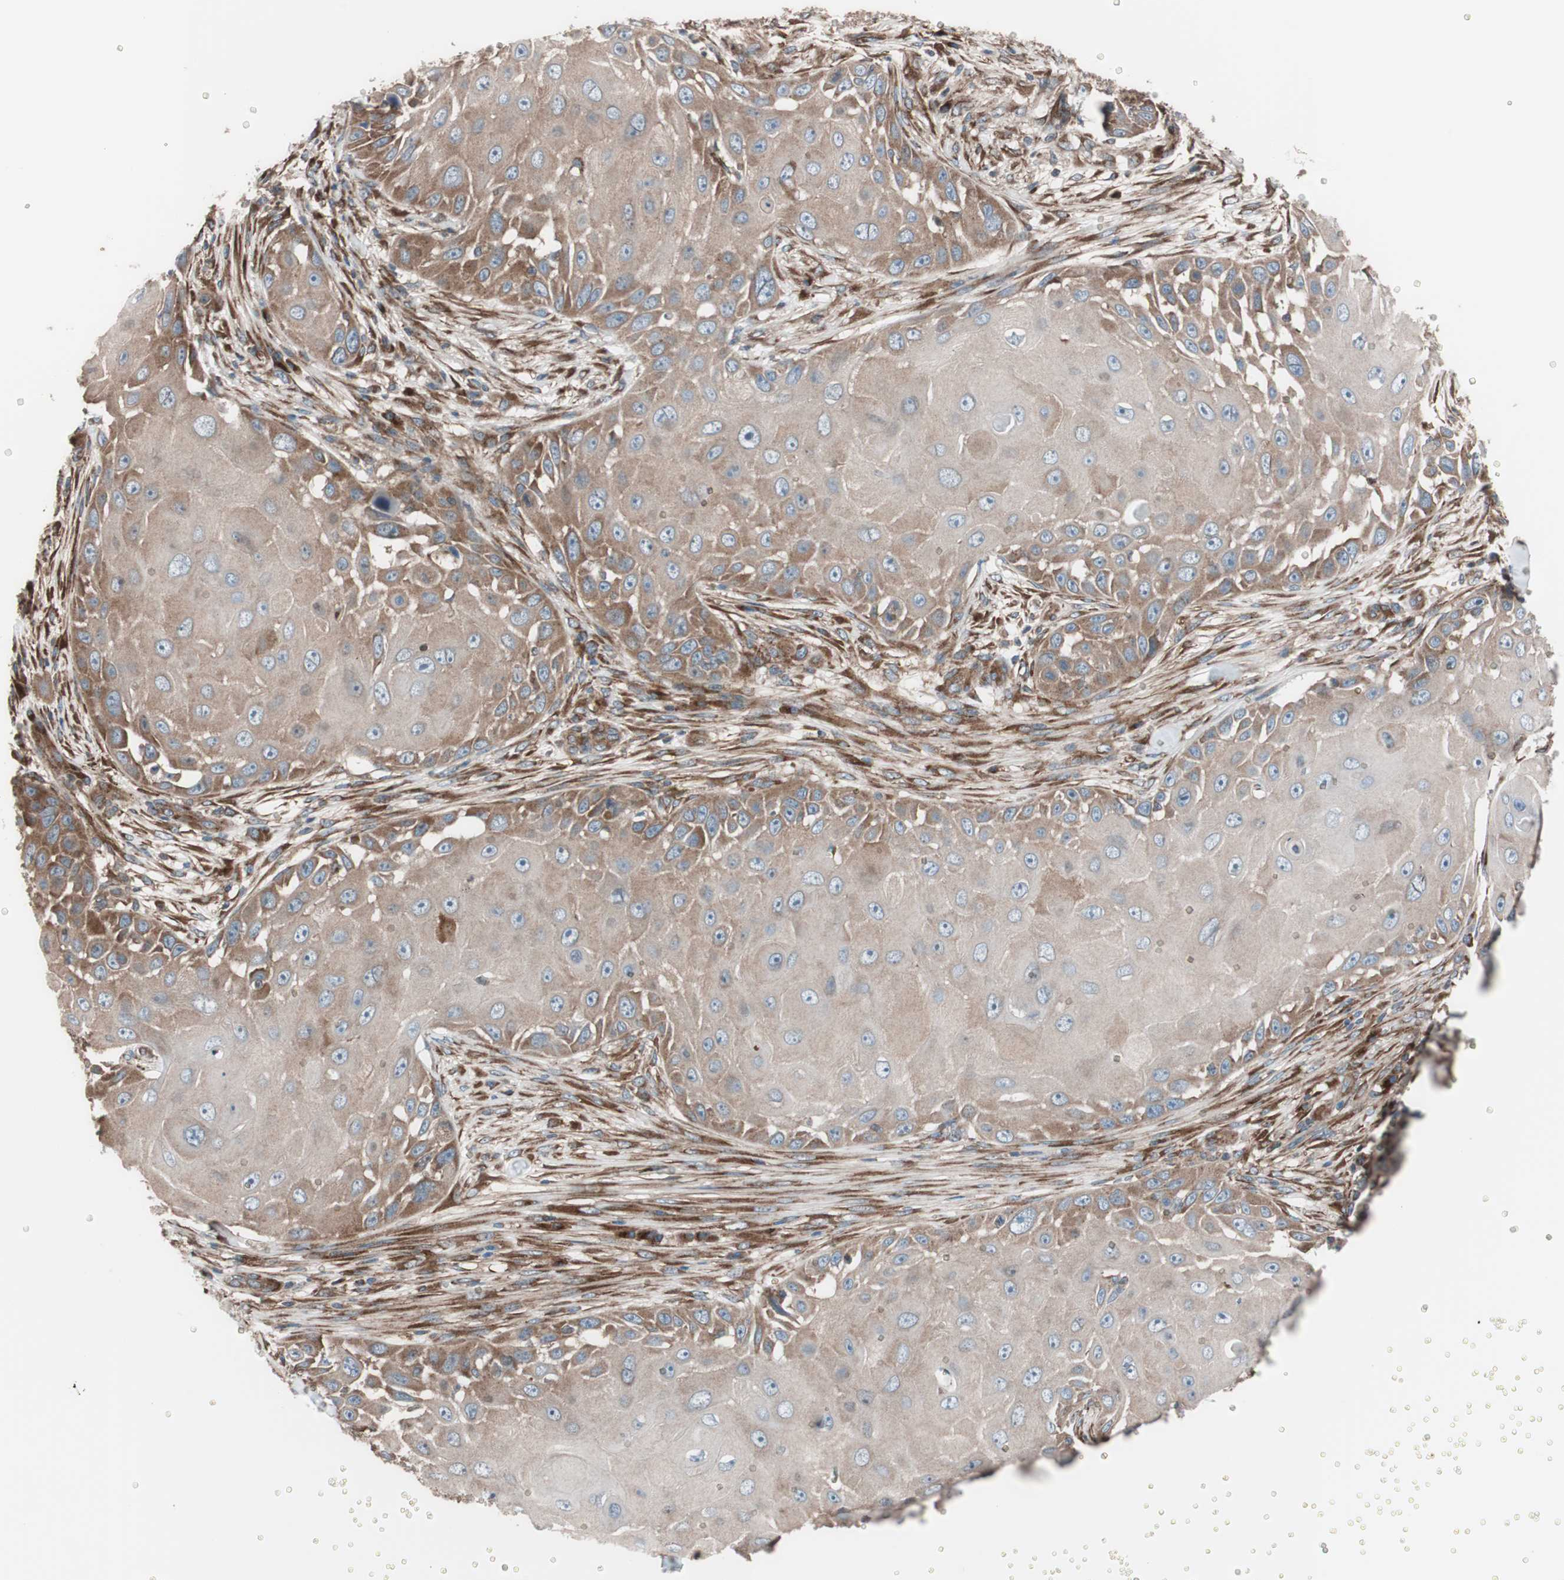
{"staining": {"intensity": "moderate", "quantity": ">75%", "location": "cytoplasmic/membranous"}, "tissue": "skin cancer", "cell_type": "Tumor cells", "image_type": "cancer", "snomed": [{"axis": "morphology", "description": "Squamous cell carcinoma, NOS"}, {"axis": "topography", "description": "Skin"}], "caption": "Immunohistochemistry (IHC) image of neoplastic tissue: squamous cell carcinoma (skin) stained using IHC displays medium levels of moderate protein expression localized specifically in the cytoplasmic/membranous of tumor cells, appearing as a cytoplasmic/membranous brown color.", "gene": "SEC31A", "patient": {"sex": "female", "age": 44}}